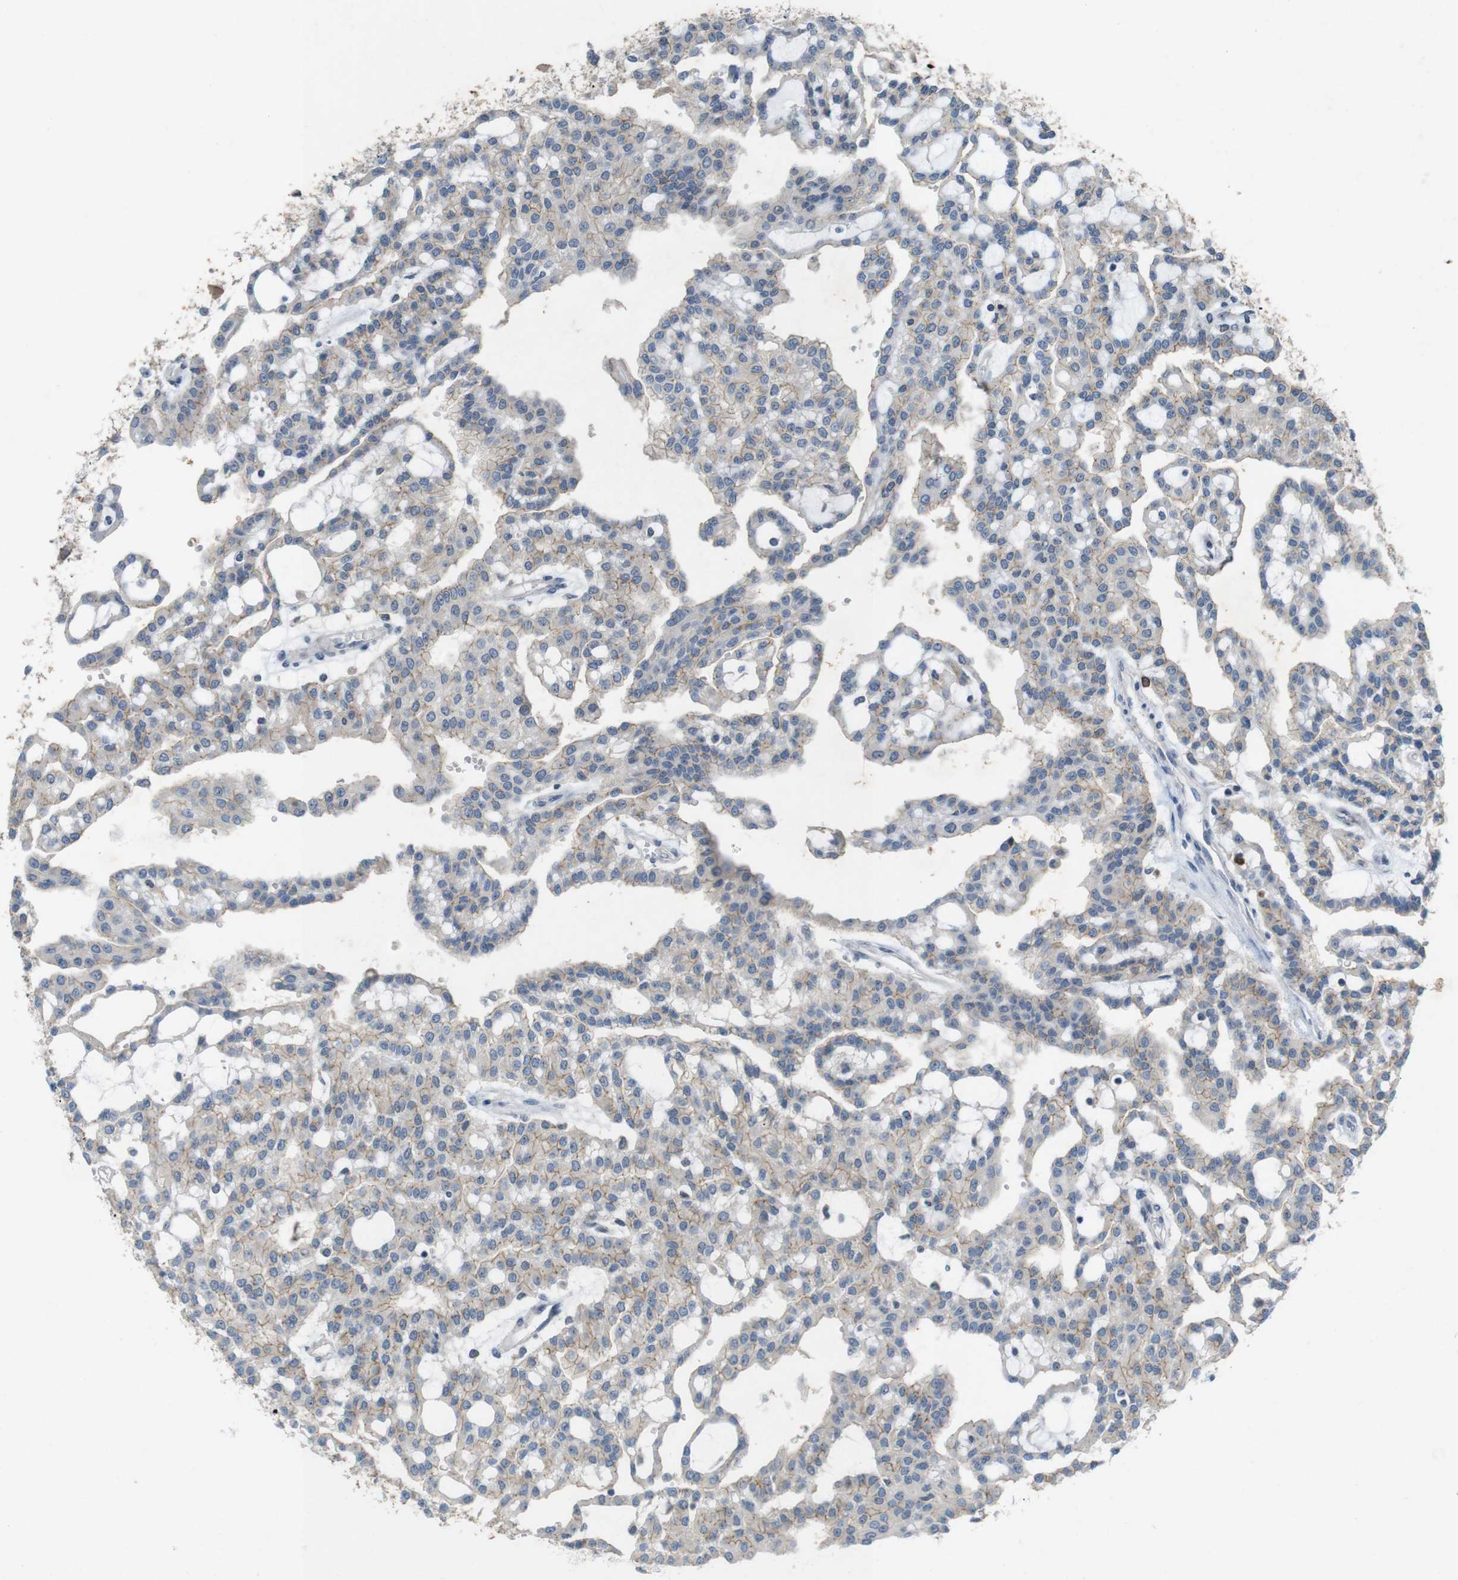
{"staining": {"intensity": "weak", "quantity": "25%-75%", "location": "cytoplasmic/membranous"}, "tissue": "renal cancer", "cell_type": "Tumor cells", "image_type": "cancer", "snomed": [{"axis": "morphology", "description": "Adenocarcinoma, NOS"}, {"axis": "topography", "description": "Kidney"}], "caption": "Weak cytoplasmic/membranous expression for a protein is identified in about 25%-75% of tumor cells of renal cancer using immunohistochemistry (IHC).", "gene": "TJP3", "patient": {"sex": "male", "age": 63}}